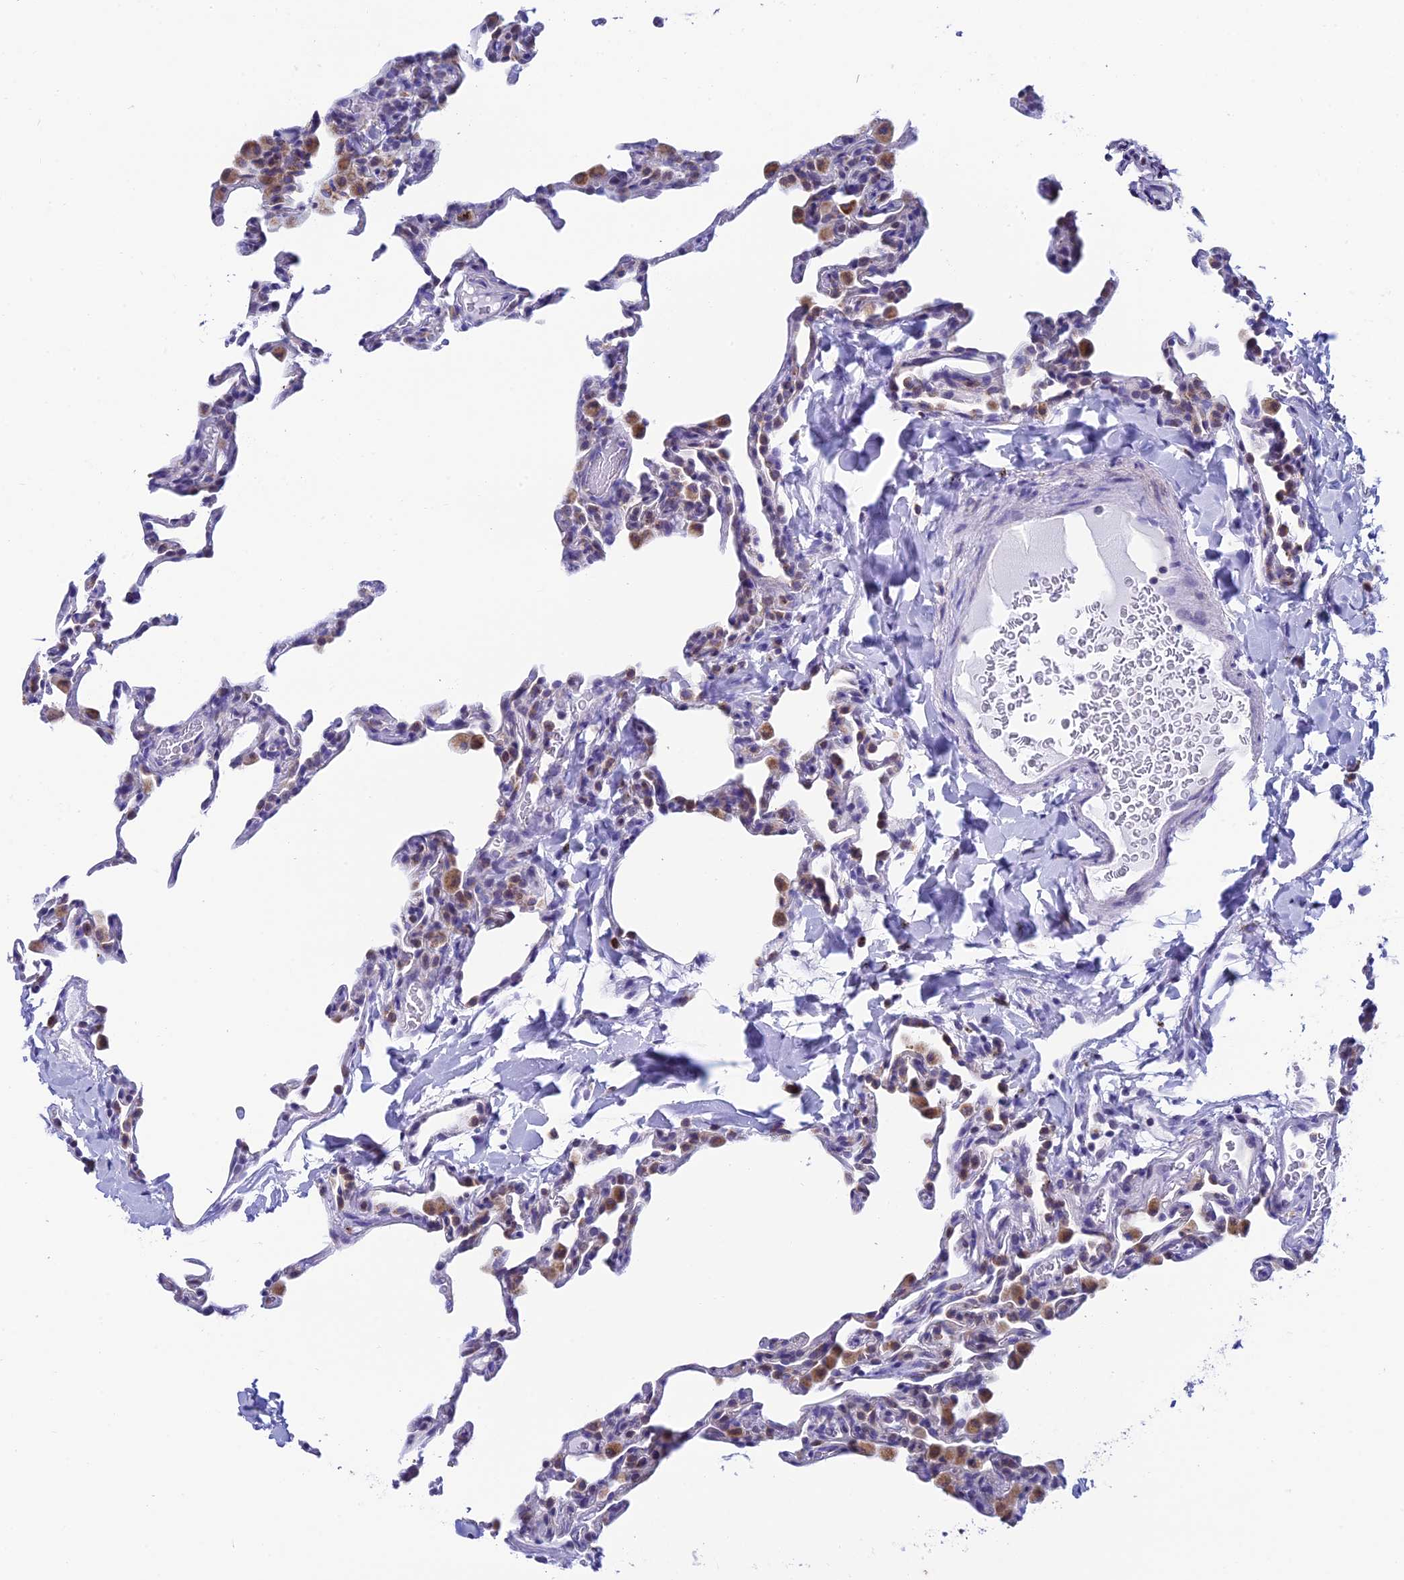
{"staining": {"intensity": "moderate", "quantity": "<25%", "location": "cytoplasmic/membranous"}, "tissue": "lung", "cell_type": "Alveolar cells", "image_type": "normal", "snomed": [{"axis": "morphology", "description": "Normal tissue, NOS"}, {"axis": "topography", "description": "Lung"}], "caption": "Moderate cytoplasmic/membranous expression is identified in about <25% of alveolar cells in benign lung.", "gene": "REEP4", "patient": {"sex": "male", "age": 20}}